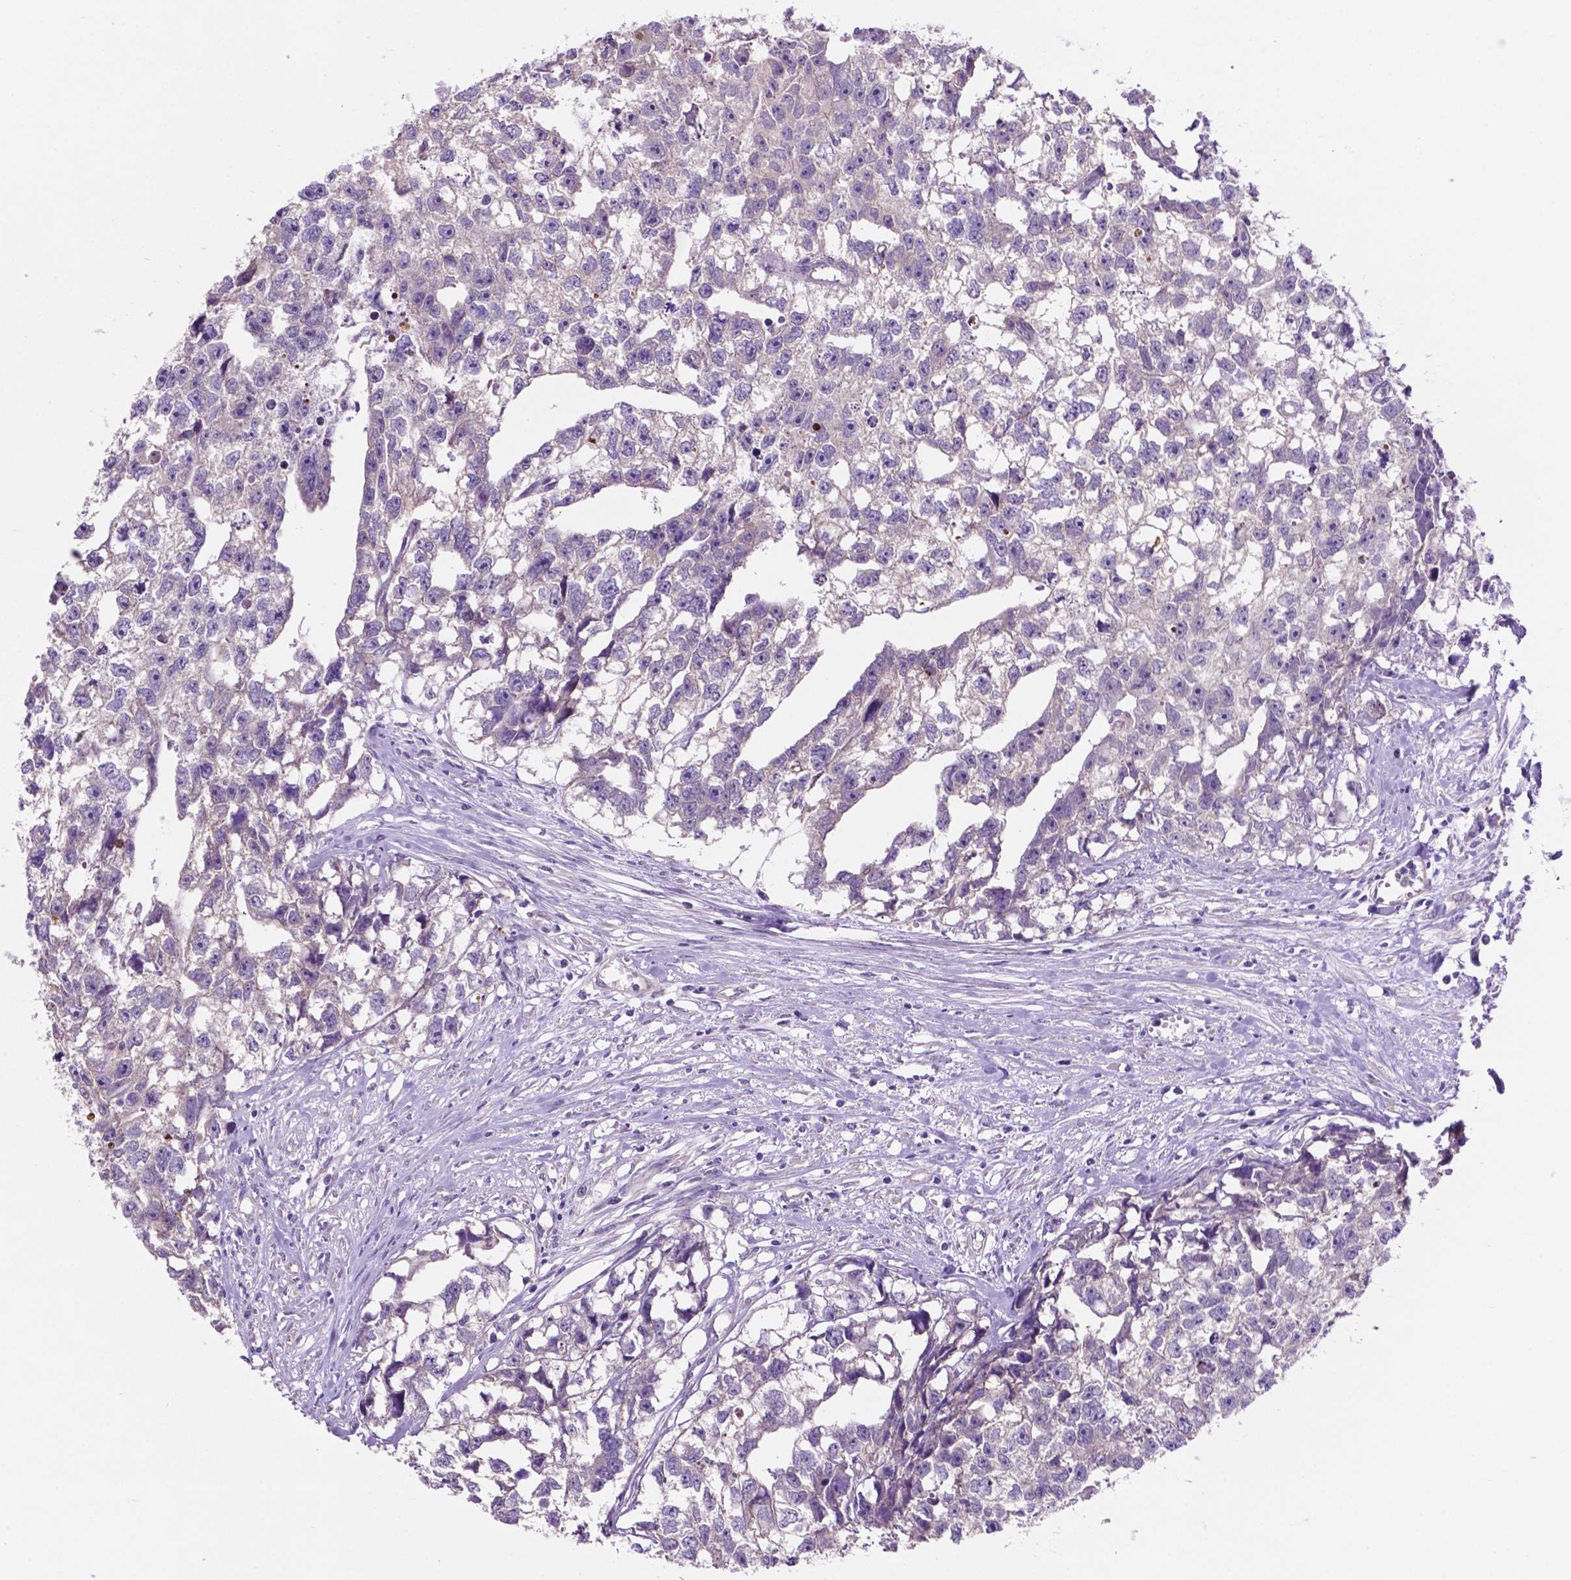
{"staining": {"intensity": "negative", "quantity": "none", "location": "none"}, "tissue": "testis cancer", "cell_type": "Tumor cells", "image_type": "cancer", "snomed": [{"axis": "morphology", "description": "Carcinoma, Embryonal, NOS"}, {"axis": "morphology", "description": "Teratoma, malignant, NOS"}, {"axis": "topography", "description": "Testis"}], "caption": "Testis cancer (malignant teratoma) stained for a protein using IHC displays no staining tumor cells.", "gene": "SPDYA", "patient": {"sex": "male", "age": 44}}